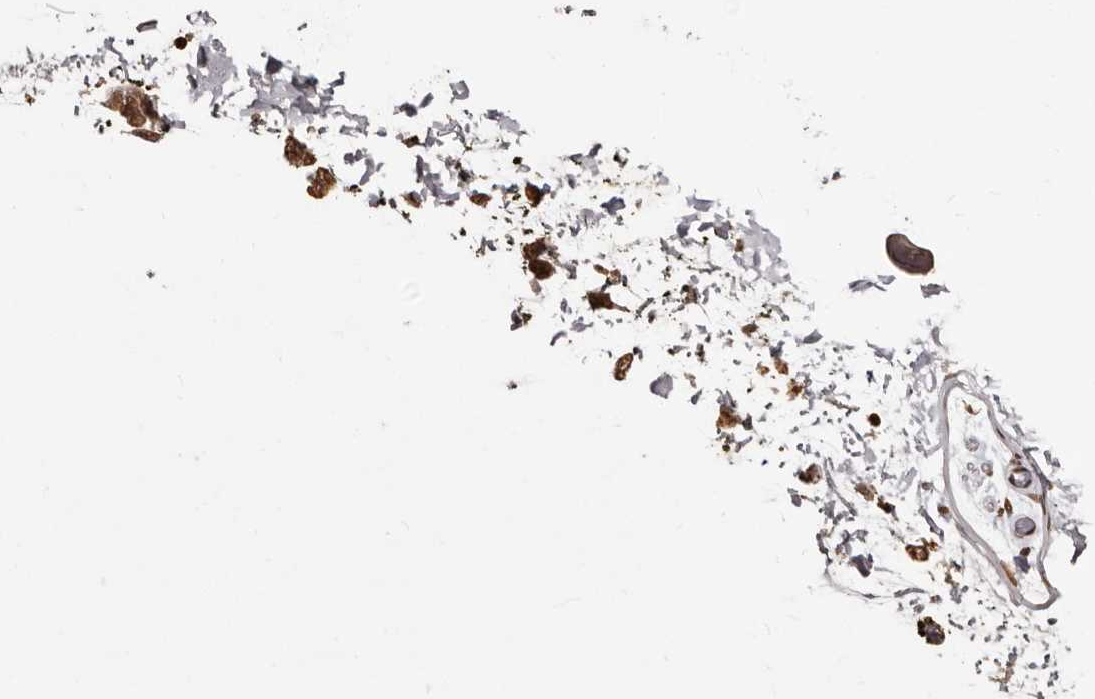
{"staining": {"intensity": "moderate", "quantity": ">75%", "location": "cytoplasmic/membranous,nuclear"}, "tissue": "adipose tissue", "cell_type": "Adipocytes", "image_type": "normal", "snomed": [{"axis": "morphology", "description": "Normal tissue, NOS"}, {"axis": "topography", "description": "Adipose tissue"}, {"axis": "topography", "description": "Vascular tissue"}, {"axis": "topography", "description": "Peripheral nerve tissue"}], "caption": "The immunohistochemical stain labels moderate cytoplasmic/membranous,nuclear staining in adipocytes of normal adipose tissue.", "gene": "CCDC190", "patient": {"sex": "male", "age": 25}}